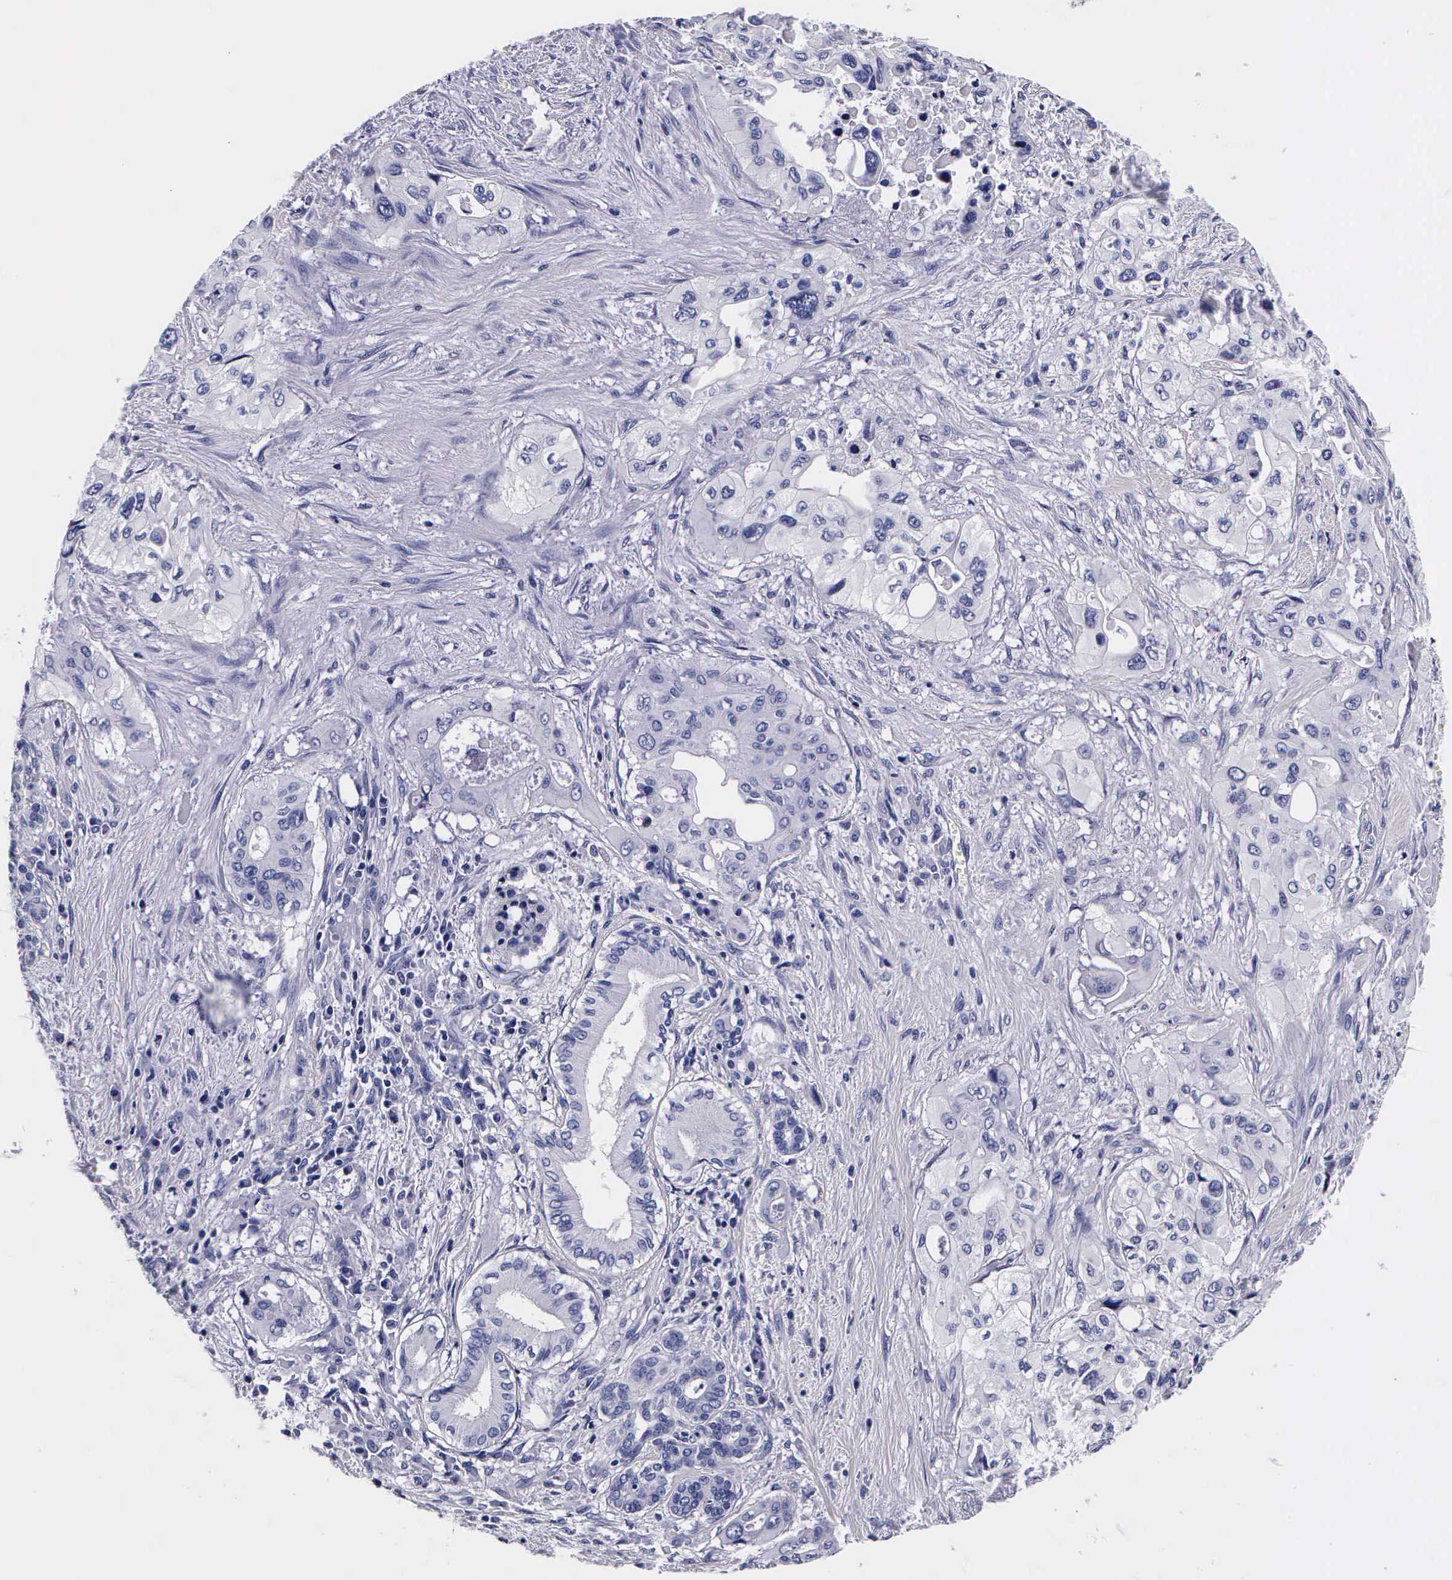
{"staining": {"intensity": "negative", "quantity": "none", "location": "none"}, "tissue": "pancreatic cancer", "cell_type": "Tumor cells", "image_type": "cancer", "snomed": [{"axis": "morphology", "description": "Adenocarcinoma, NOS"}, {"axis": "topography", "description": "Pancreas"}], "caption": "A high-resolution micrograph shows immunohistochemistry (IHC) staining of pancreatic cancer (adenocarcinoma), which exhibits no significant expression in tumor cells.", "gene": "IAPP", "patient": {"sex": "male", "age": 77}}